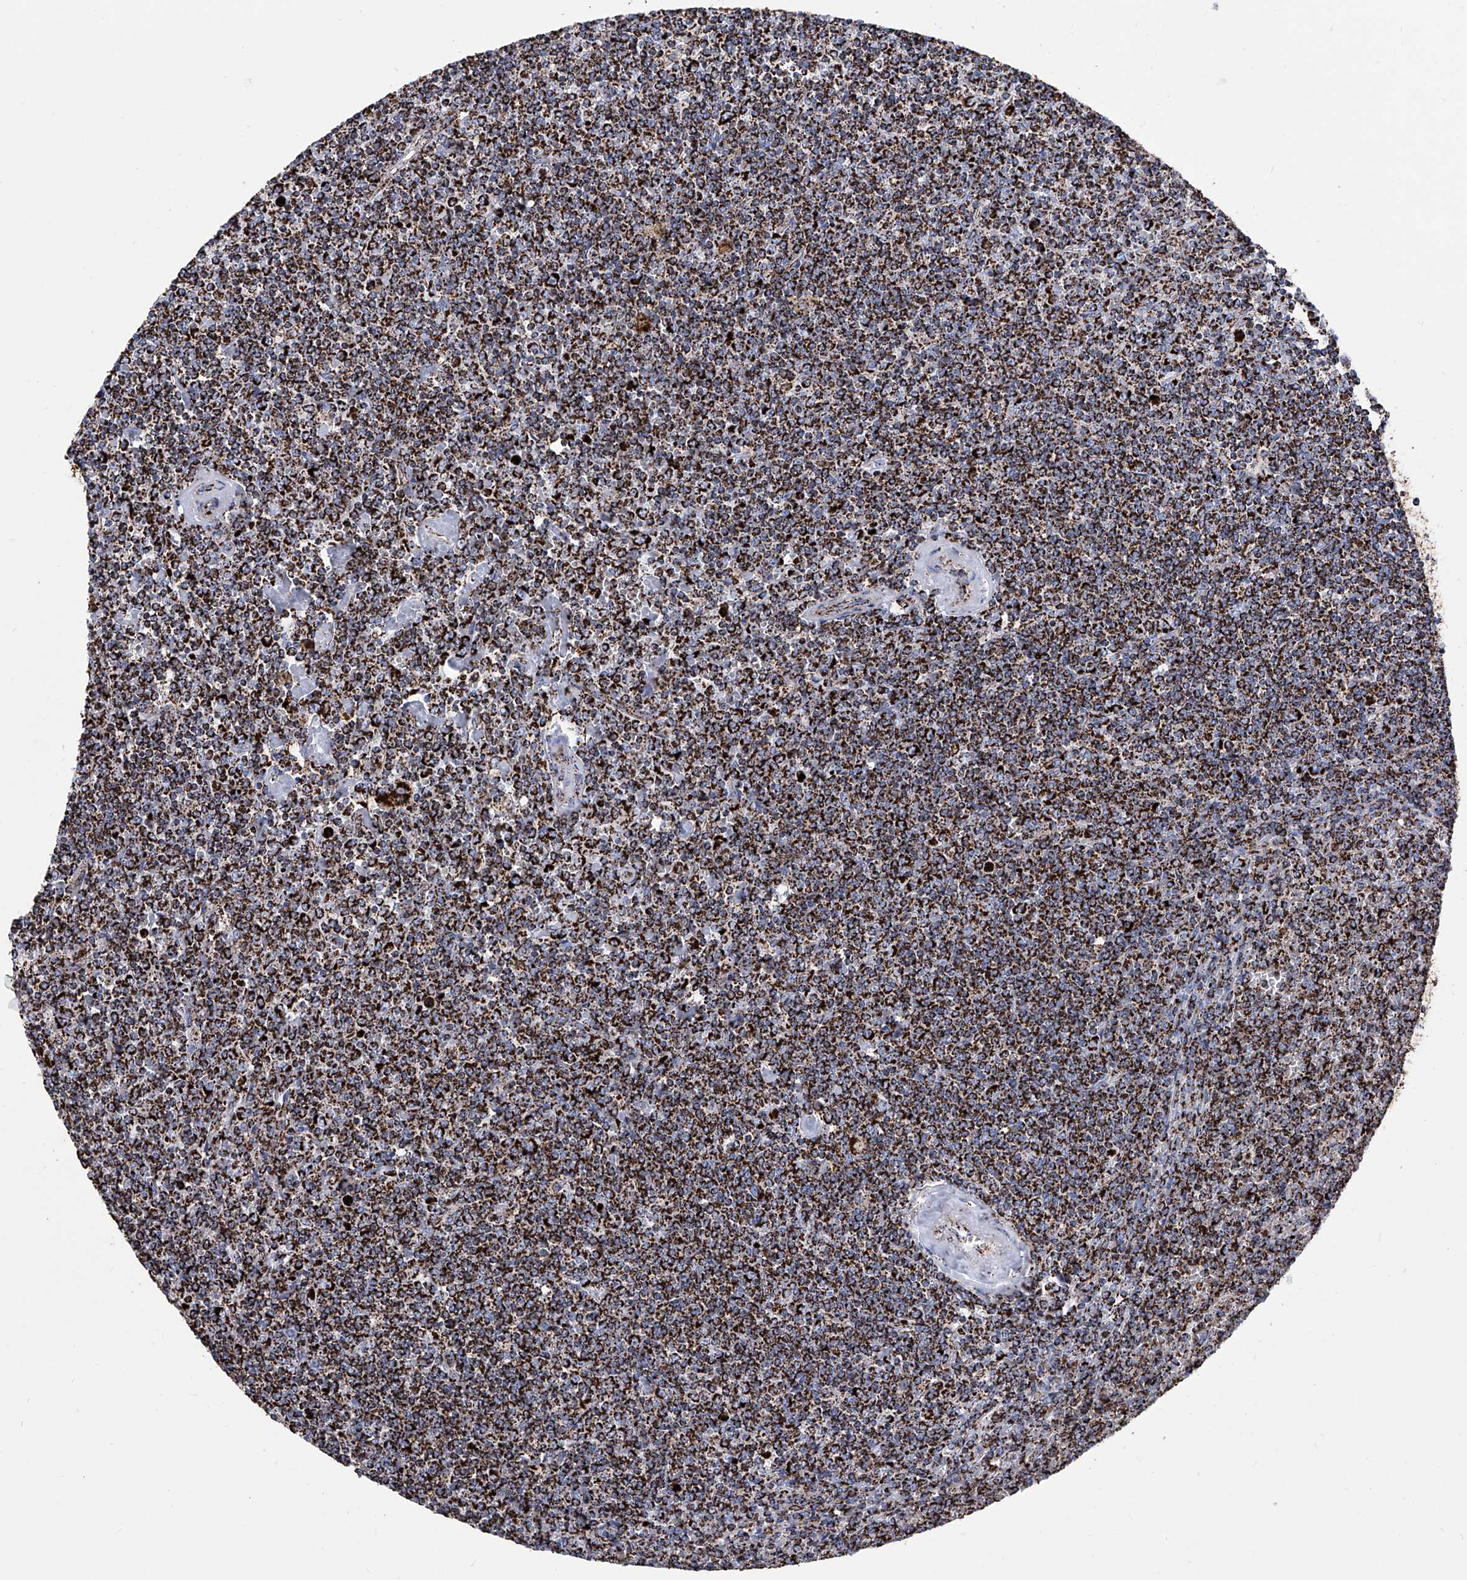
{"staining": {"intensity": "strong", "quantity": ">75%", "location": "cytoplasmic/membranous"}, "tissue": "lymphoma", "cell_type": "Tumor cells", "image_type": "cancer", "snomed": [{"axis": "morphology", "description": "Malignant lymphoma, non-Hodgkin's type, Low grade"}, {"axis": "topography", "description": "Spleen"}], "caption": "This is a micrograph of immunohistochemistry staining of lymphoma, which shows strong expression in the cytoplasmic/membranous of tumor cells.", "gene": "ATP5PF", "patient": {"sex": "female", "age": 19}}